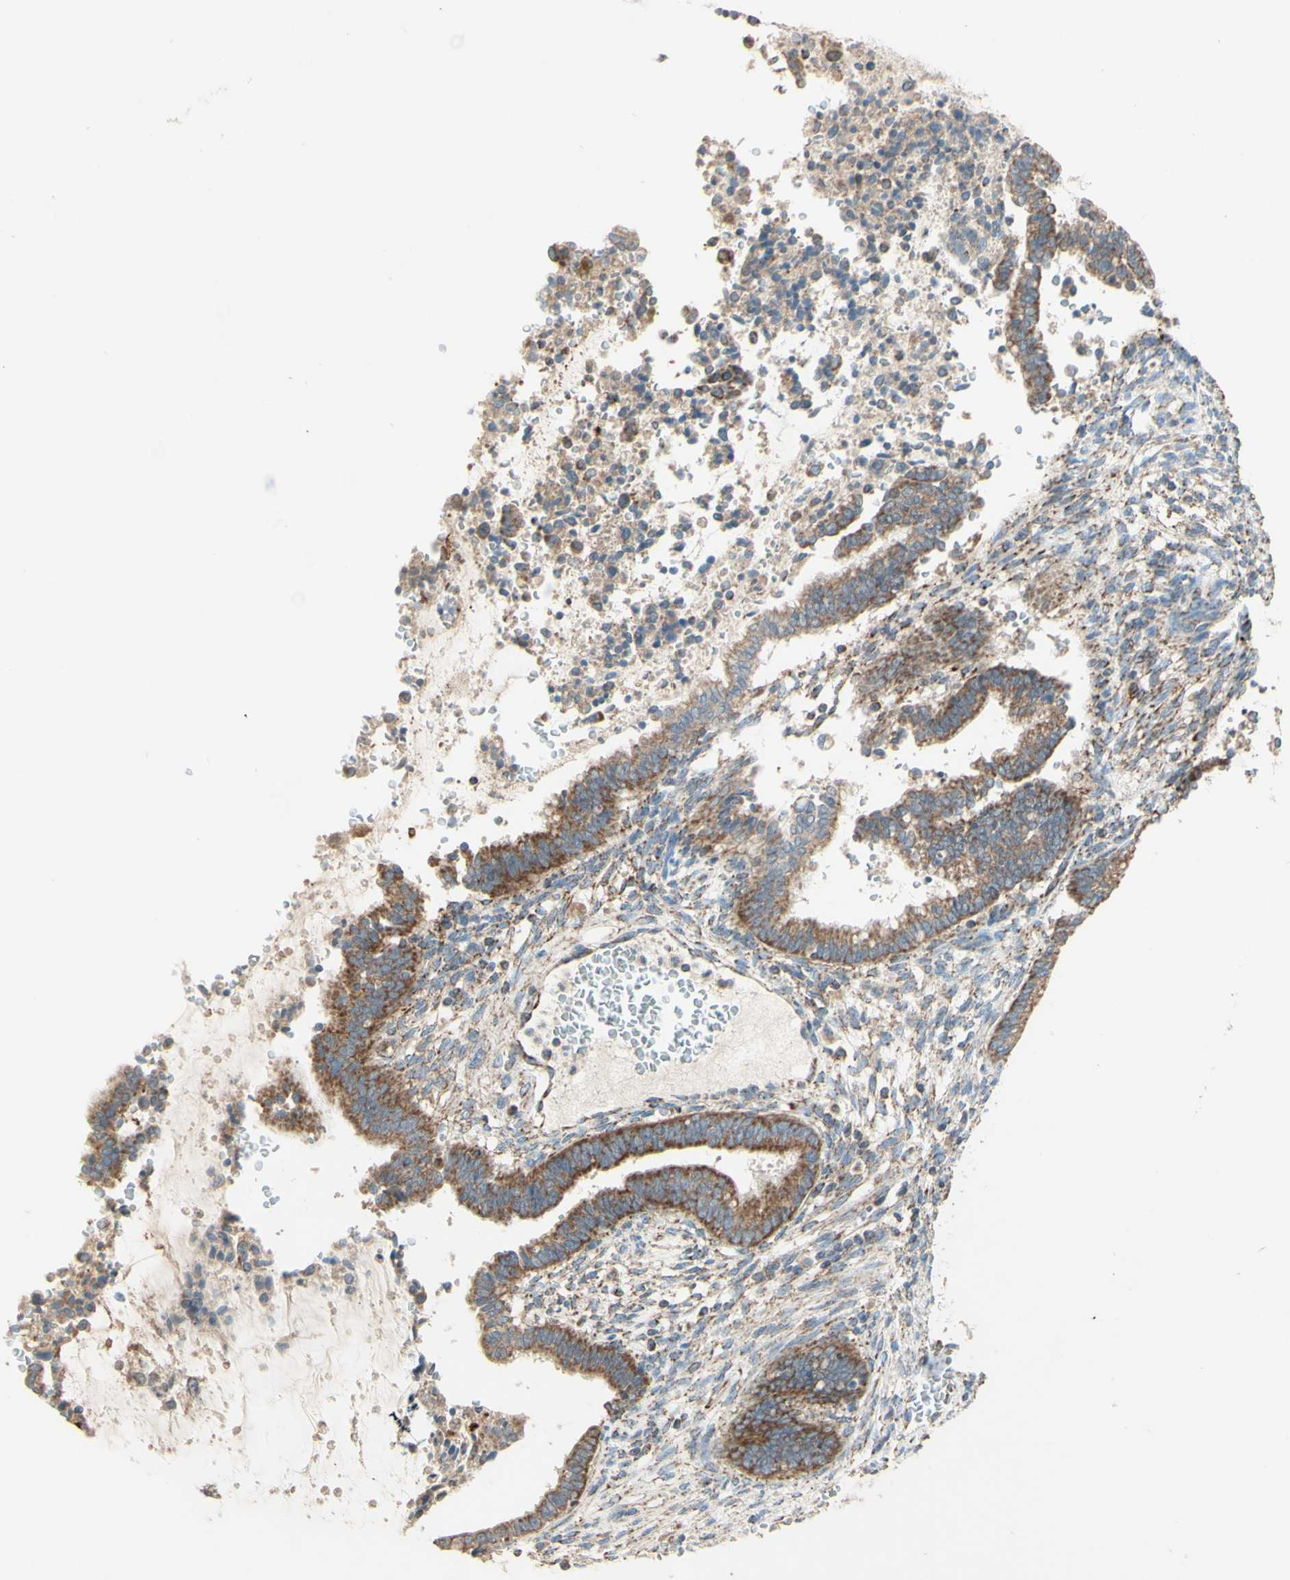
{"staining": {"intensity": "moderate", "quantity": ">75%", "location": "cytoplasmic/membranous"}, "tissue": "cervical cancer", "cell_type": "Tumor cells", "image_type": "cancer", "snomed": [{"axis": "morphology", "description": "Adenocarcinoma, NOS"}, {"axis": "topography", "description": "Cervix"}], "caption": "An immunohistochemistry (IHC) micrograph of tumor tissue is shown. Protein staining in brown highlights moderate cytoplasmic/membranous positivity in cervical cancer (adenocarcinoma) within tumor cells.", "gene": "ARMC10", "patient": {"sex": "female", "age": 44}}